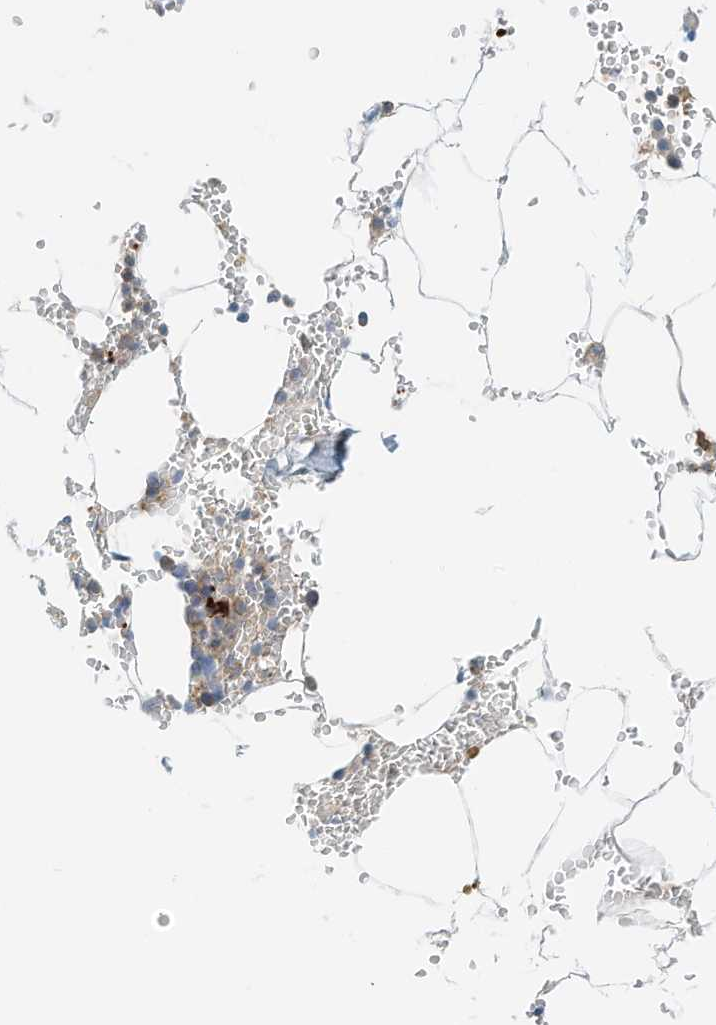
{"staining": {"intensity": "moderate", "quantity": "25%-75%", "location": "cytoplasmic/membranous"}, "tissue": "bone marrow", "cell_type": "Hematopoietic cells", "image_type": "normal", "snomed": [{"axis": "morphology", "description": "Normal tissue, NOS"}, {"axis": "topography", "description": "Bone marrow"}], "caption": "Immunohistochemistry photomicrograph of normal bone marrow stained for a protein (brown), which reveals medium levels of moderate cytoplasmic/membranous staining in about 25%-75% of hematopoietic cells.", "gene": "MICAL1", "patient": {"sex": "male", "age": 70}}